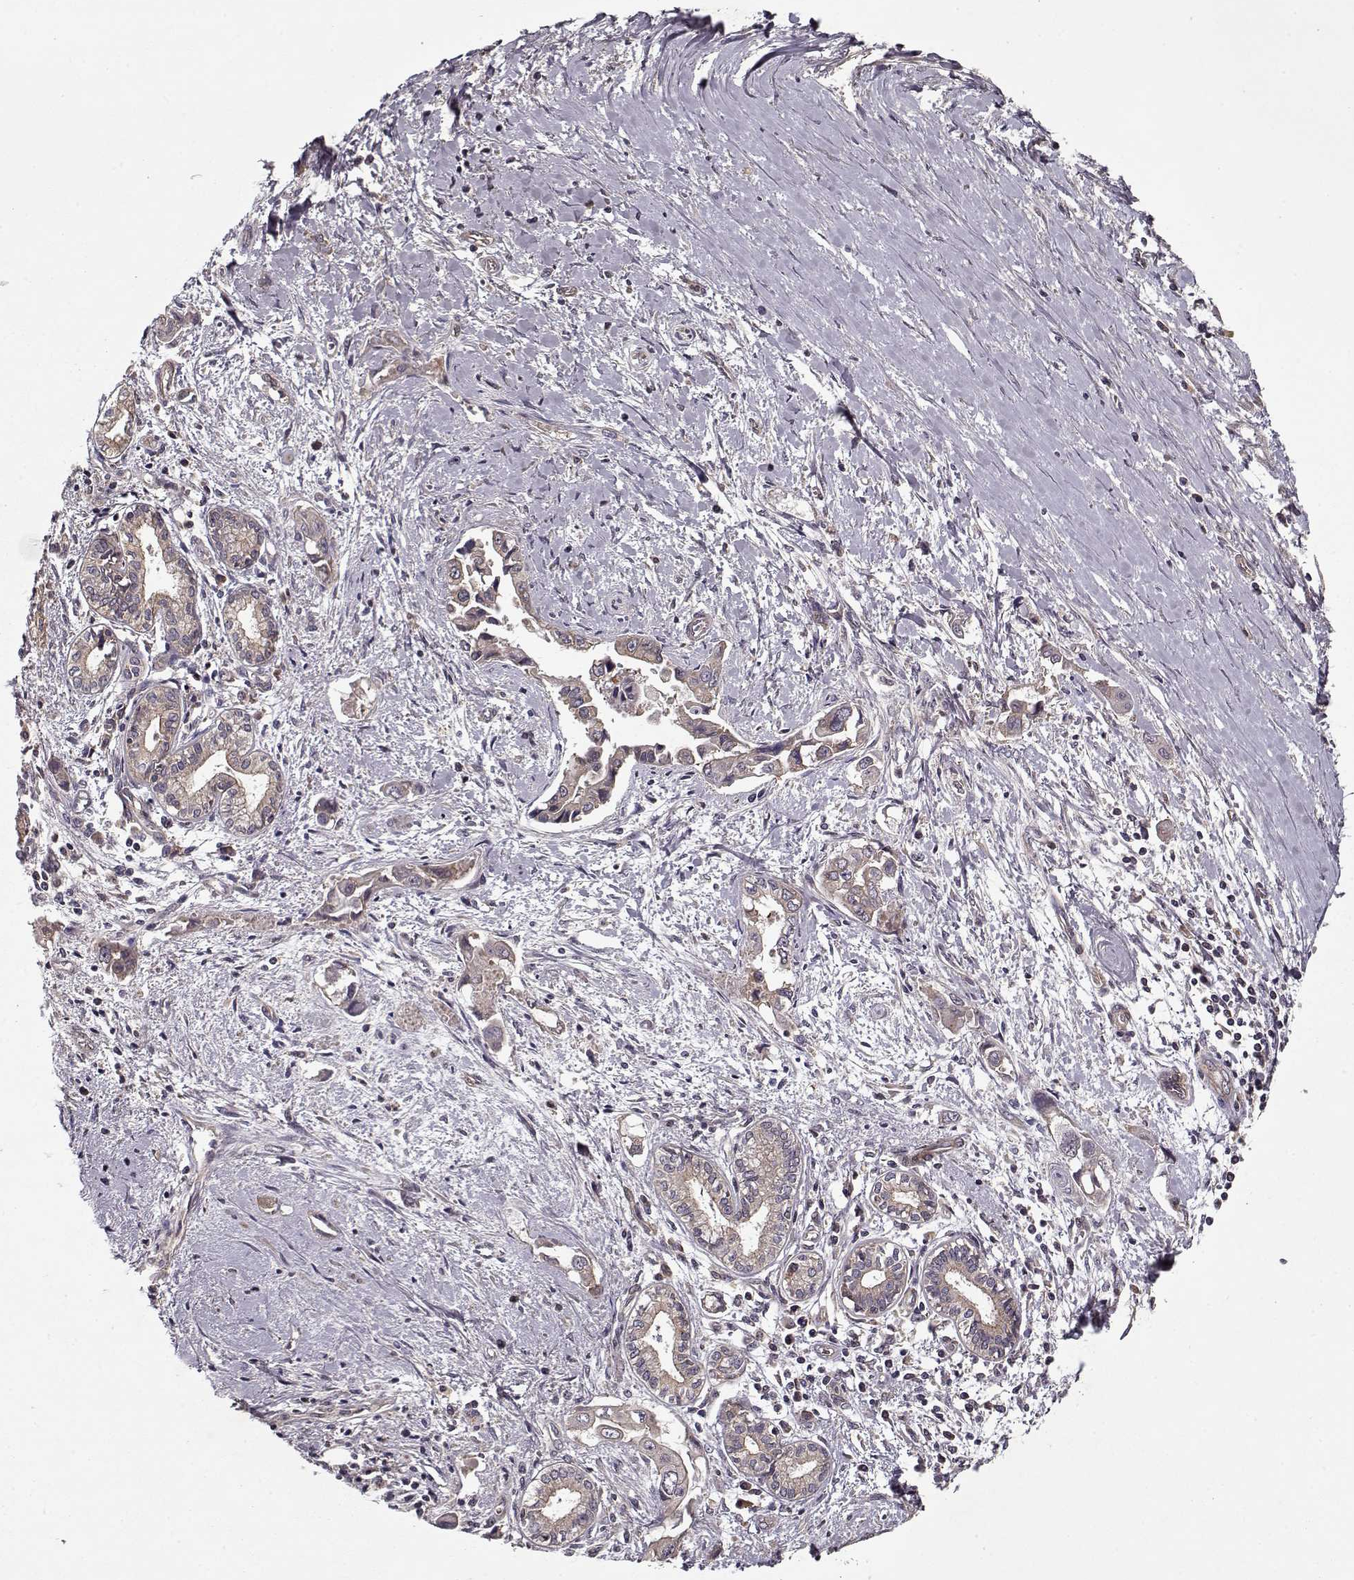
{"staining": {"intensity": "negative", "quantity": "none", "location": "none"}, "tissue": "pancreatic cancer", "cell_type": "Tumor cells", "image_type": "cancer", "snomed": [{"axis": "morphology", "description": "Adenocarcinoma, NOS"}, {"axis": "topography", "description": "Pancreas"}], "caption": "Immunohistochemical staining of human adenocarcinoma (pancreatic) exhibits no significant staining in tumor cells.", "gene": "PPP1R12A", "patient": {"sex": "male", "age": 60}}